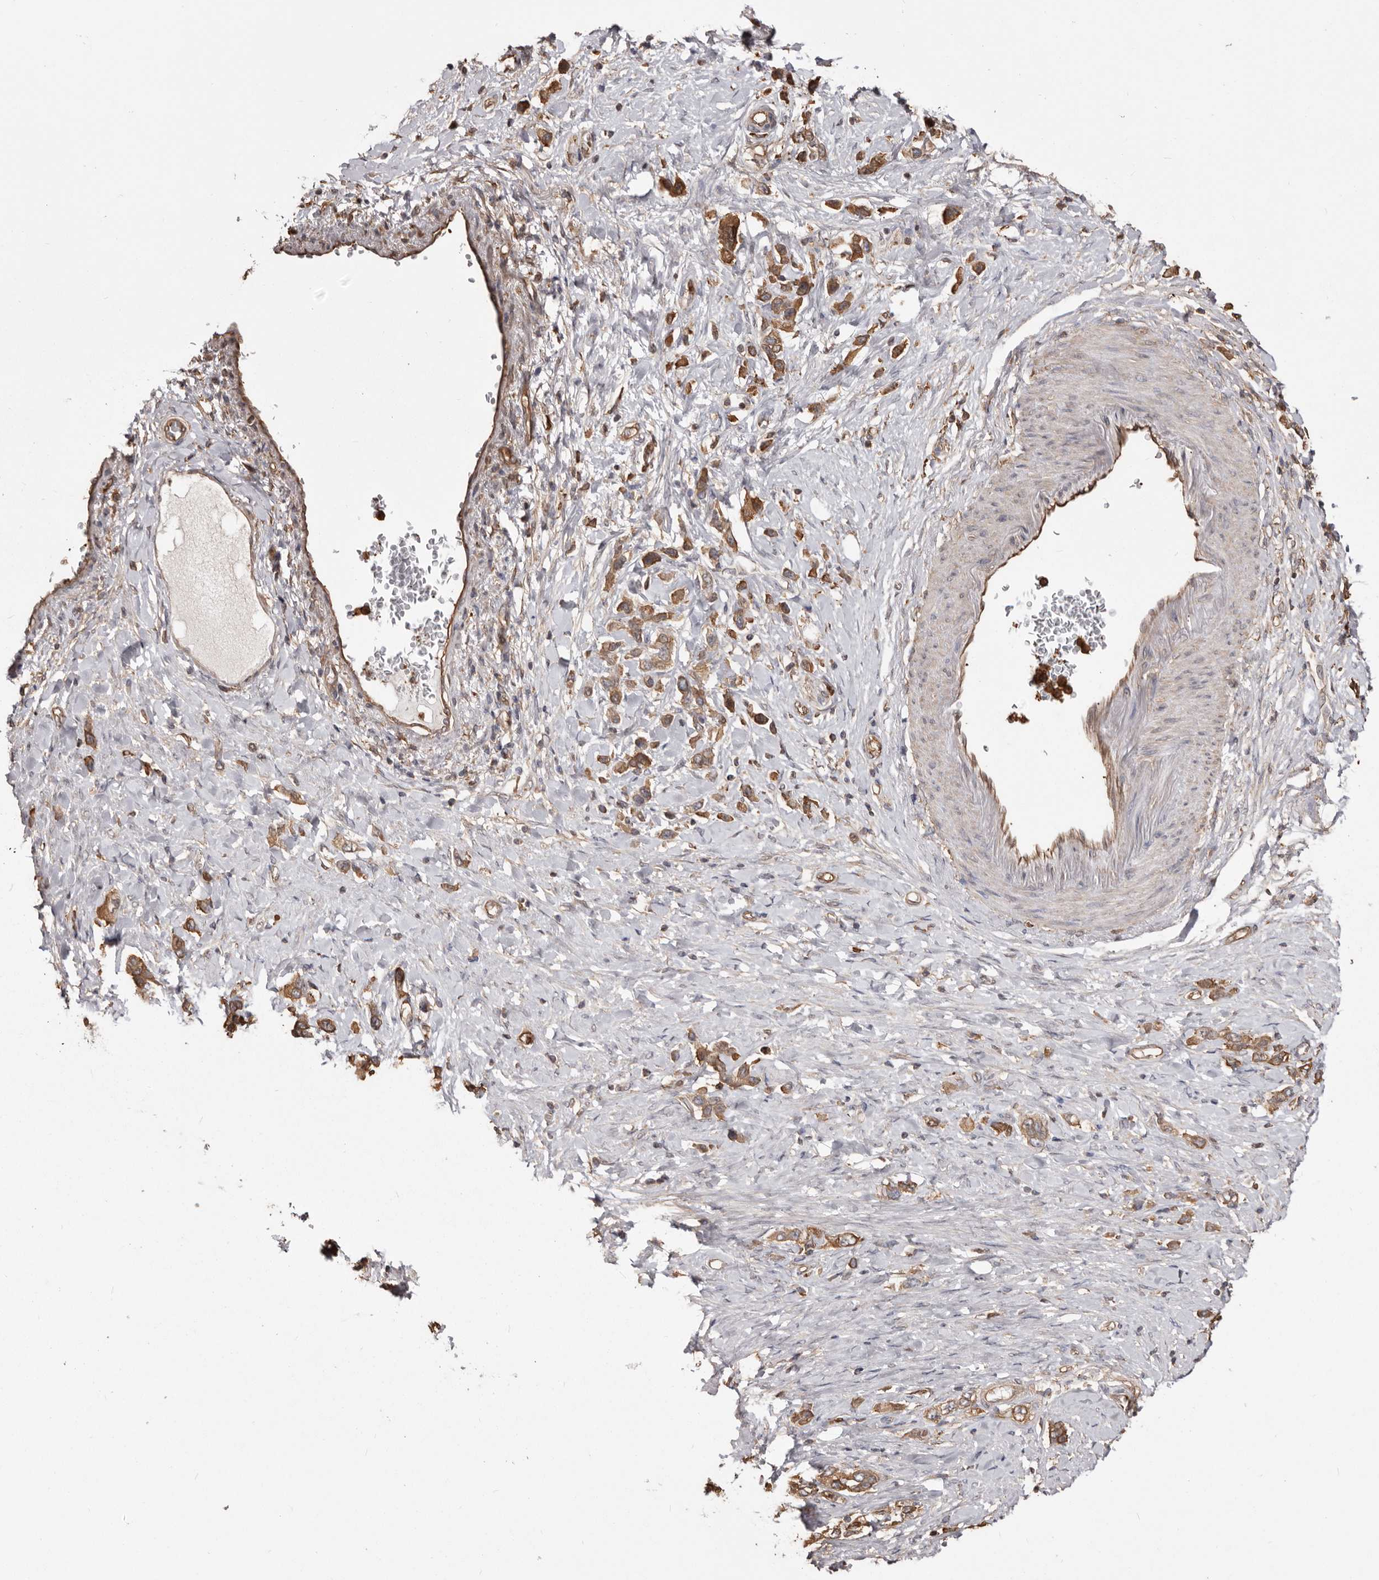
{"staining": {"intensity": "moderate", "quantity": ">75%", "location": "cytoplasmic/membranous"}, "tissue": "stomach cancer", "cell_type": "Tumor cells", "image_type": "cancer", "snomed": [{"axis": "morphology", "description": "Adenocarcinoma, NOS"}, {"axis": "topography", "description": "Stomach"}], "caption": "IHC histopathology image of neoplastic tissue: stomach cancer (adenocarcinoma) stained using immunohistochemistry (IHC) exhibits medium levels of moderate protein expression localized specifically in the cytoplasmic/membranous of tumor cells, appearing as a cytoplasmic/membranous brown color.", "gene": "PKM", "patient": {"sex": "female", "age": 65}}